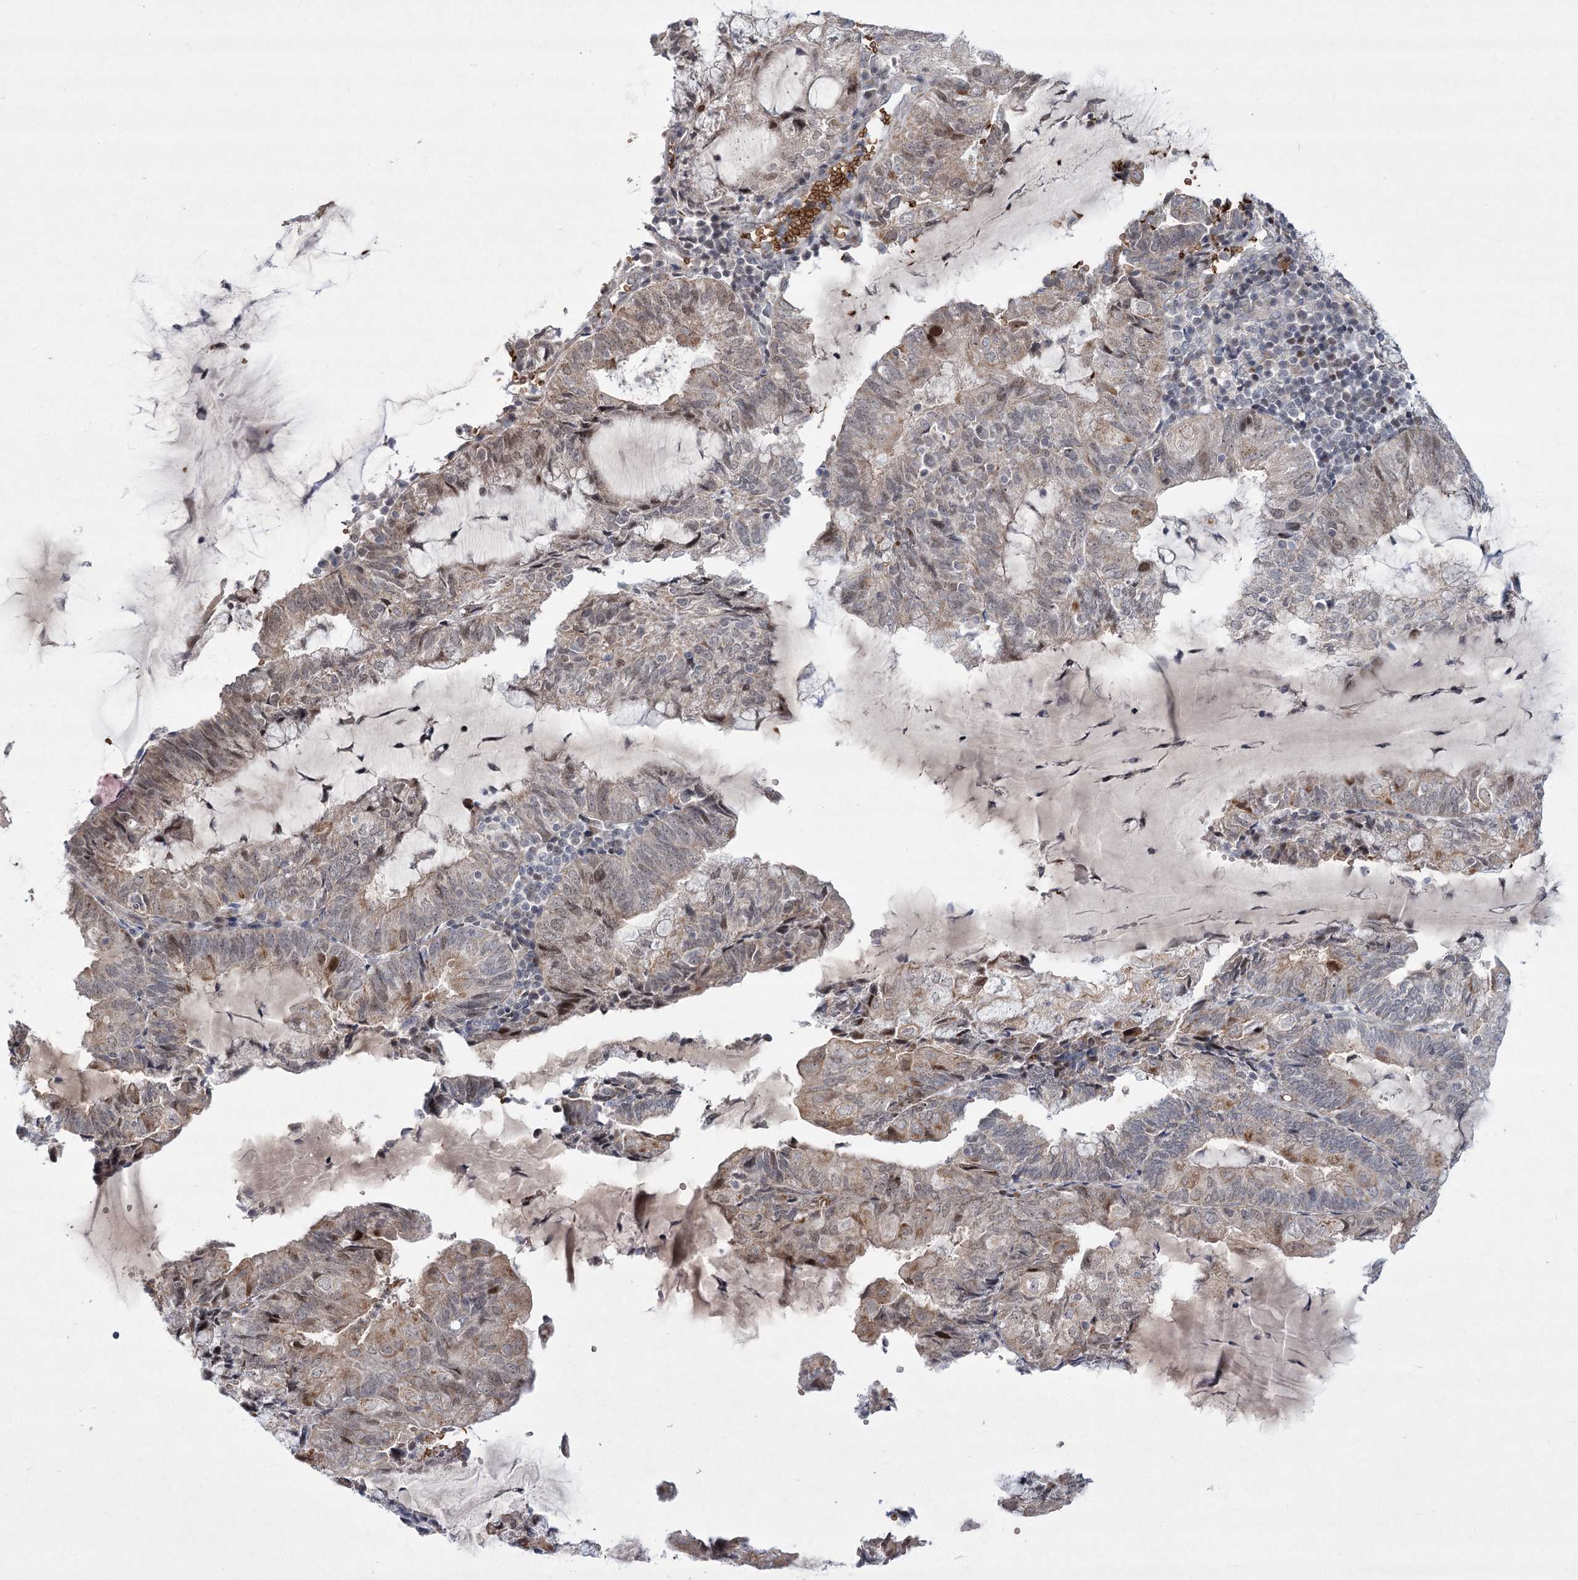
{"staining": {"intensity": "weak", "quantity": "25%-75%", "location": "cytoplasmic/membranous"}, "tissue": "endometrial cancer", "cell_type": "Tumor cells", "image_type": "cancer", "snomed": [{"axis": "morphology", "description": "Adenocarcinoma, NOS"}, {"axis": "topography", "description": "Endometrium"}], "caption": "The photomicrograph shows immunohistochemical staining of endometrial adenocarcinoma. There is weak cytoplasmic/membranous staining is appreciated in approximately 25%-75% of tumor cells.", "gene": "NSMCE4A", "patient": {"sex": "female", "age": 81}}